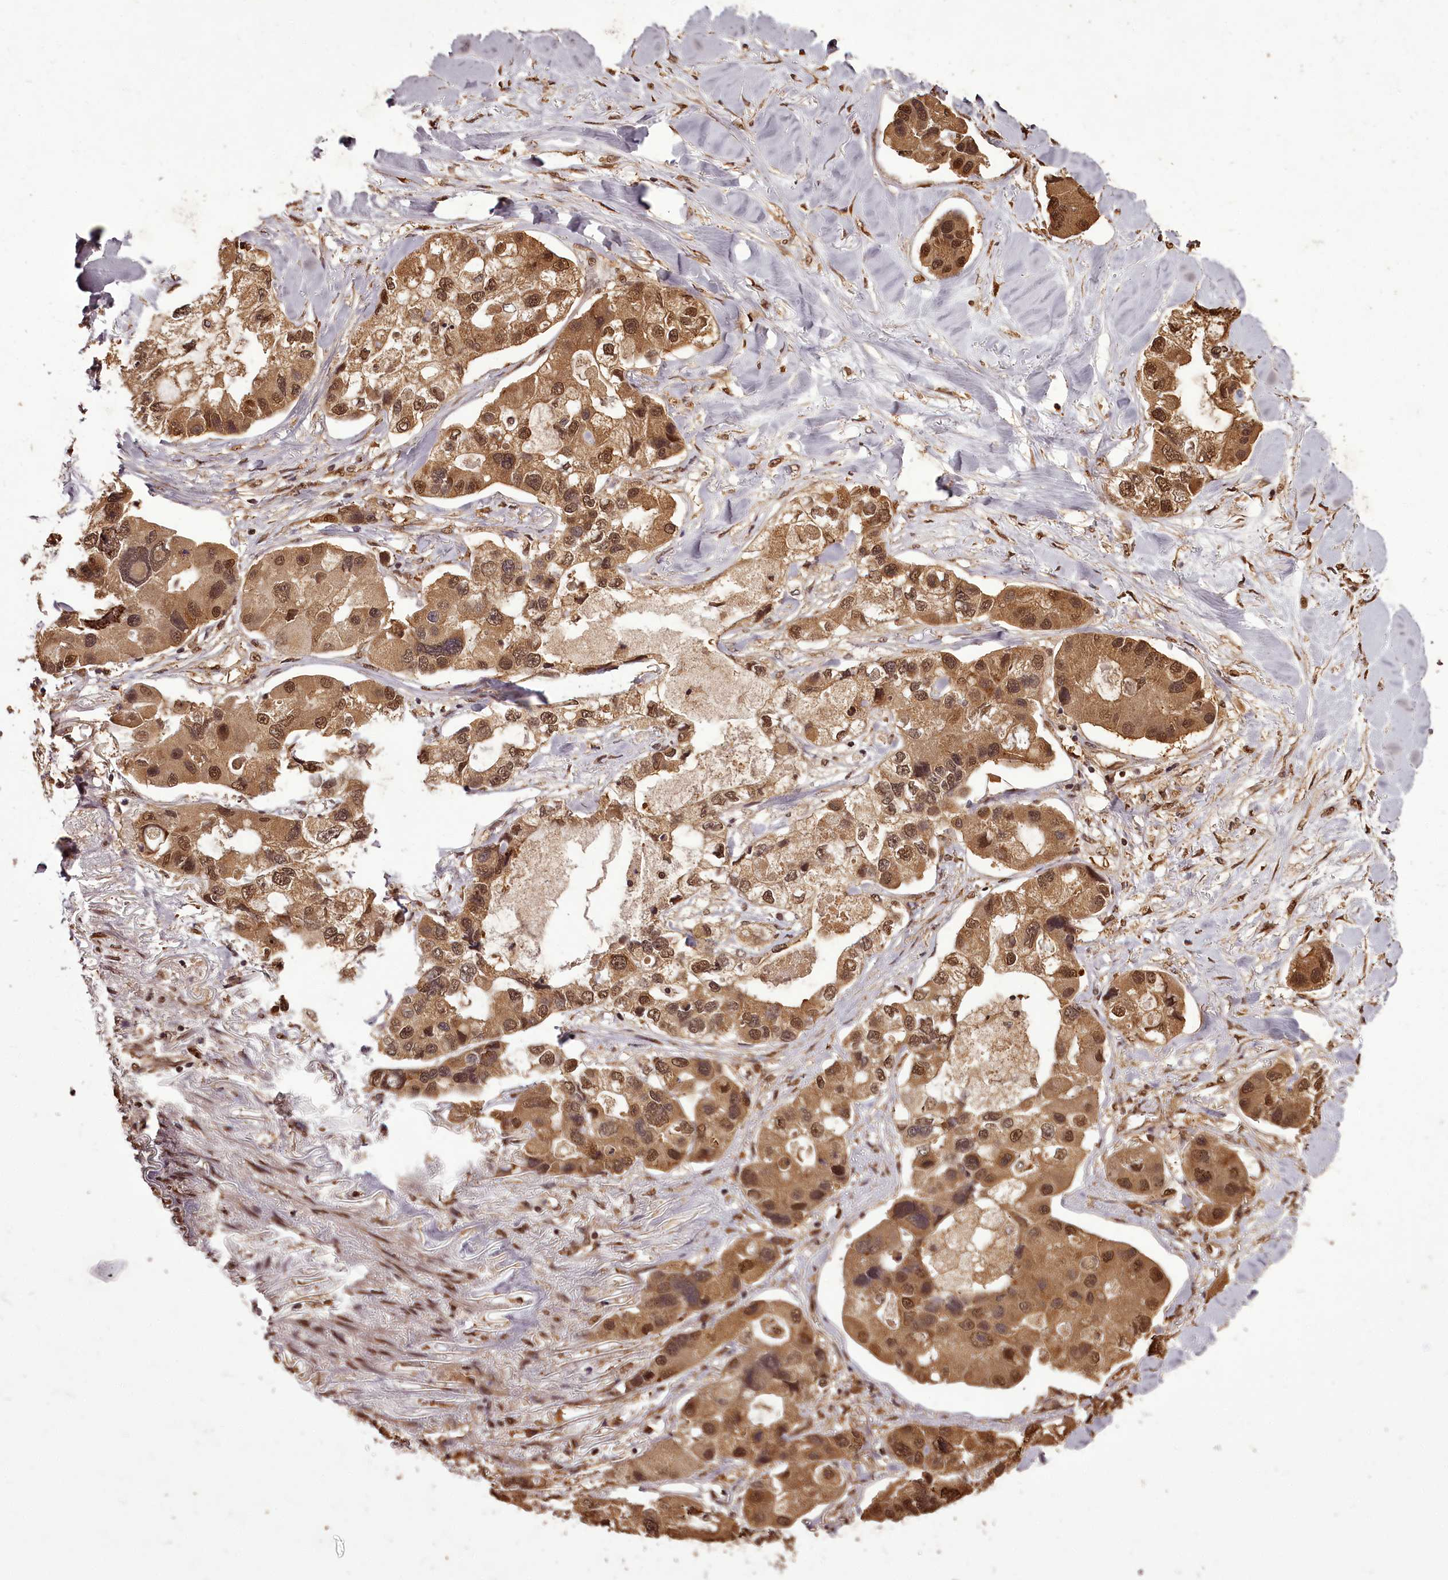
{"staining": {"intensity": "moderate", "quantity": ">75%", "location": "cytoplasmic/membranous,nuclear"}, "tissue": "lung cancer", "cell_type": "Tumor cells", "image_type": "cancer", "snomed": [{"axis": "morphology", "description": "Adenocarcinoma, NOS"}, {"axis": "topography", "description": "Lung"}], "caption": "Immunohistochemistry (DAB) staining of lung cancer (adenocarcinoma) demonstrates moderate cytoplasmic/membranous and nuclear protein positivity in about >75% of tumor cells.", "gene": "NPRL2", "patient": {"sex": "female", "age": 54}}